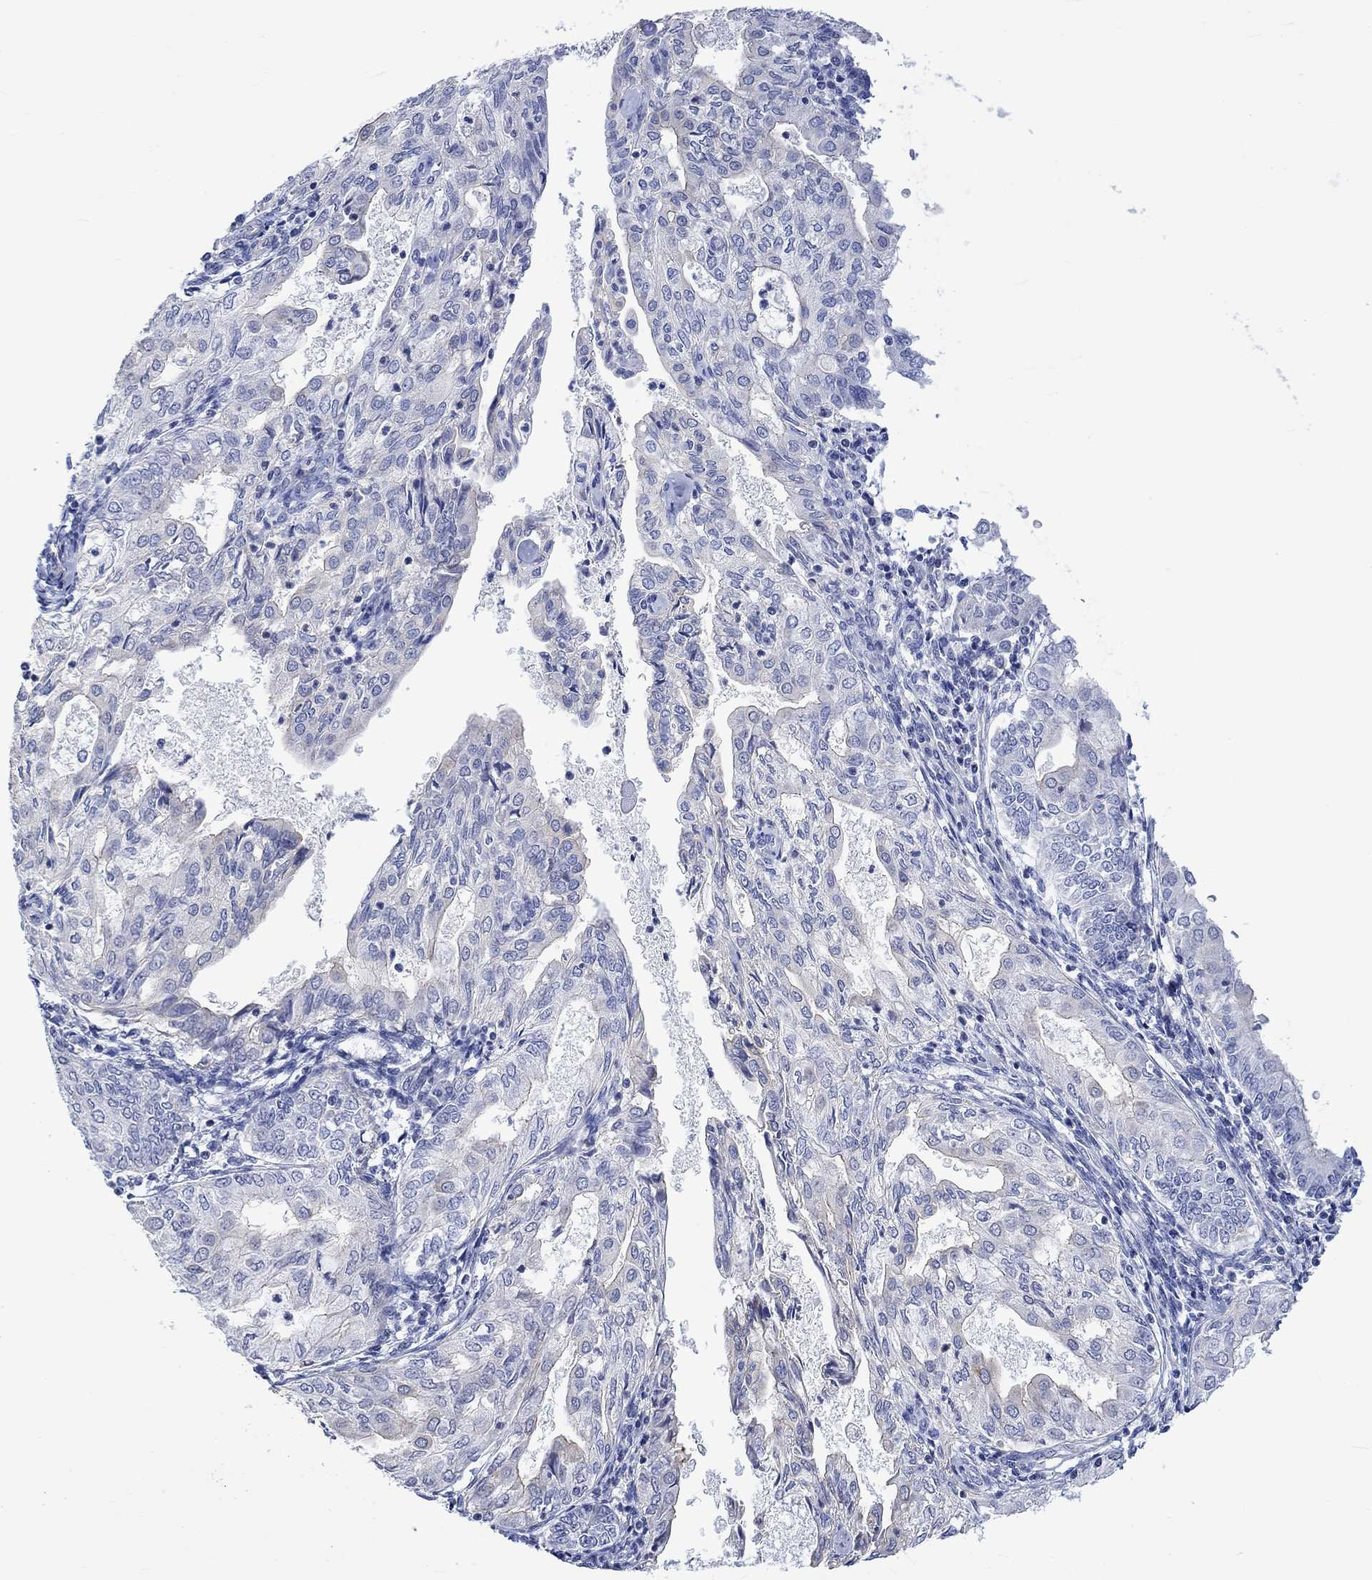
{"staining": {"intensity": "negative", "quantity": "none", "location": "none"}, "tissue": "endometrial cancer", "cell_type": "Tumor cells", "image_type": "cancer", "snomed": [{"axis": "morphology", "description": "Adenocarcinoma, NOS"}, {"axis": "topography", "description": "Endometrium"}], "caption": "Immunohistochemical staining of endometrial cancer displays no significant staining in tumor cells.", "gene": "AGRP", "patient": {"sex": "female", "age": 68}}